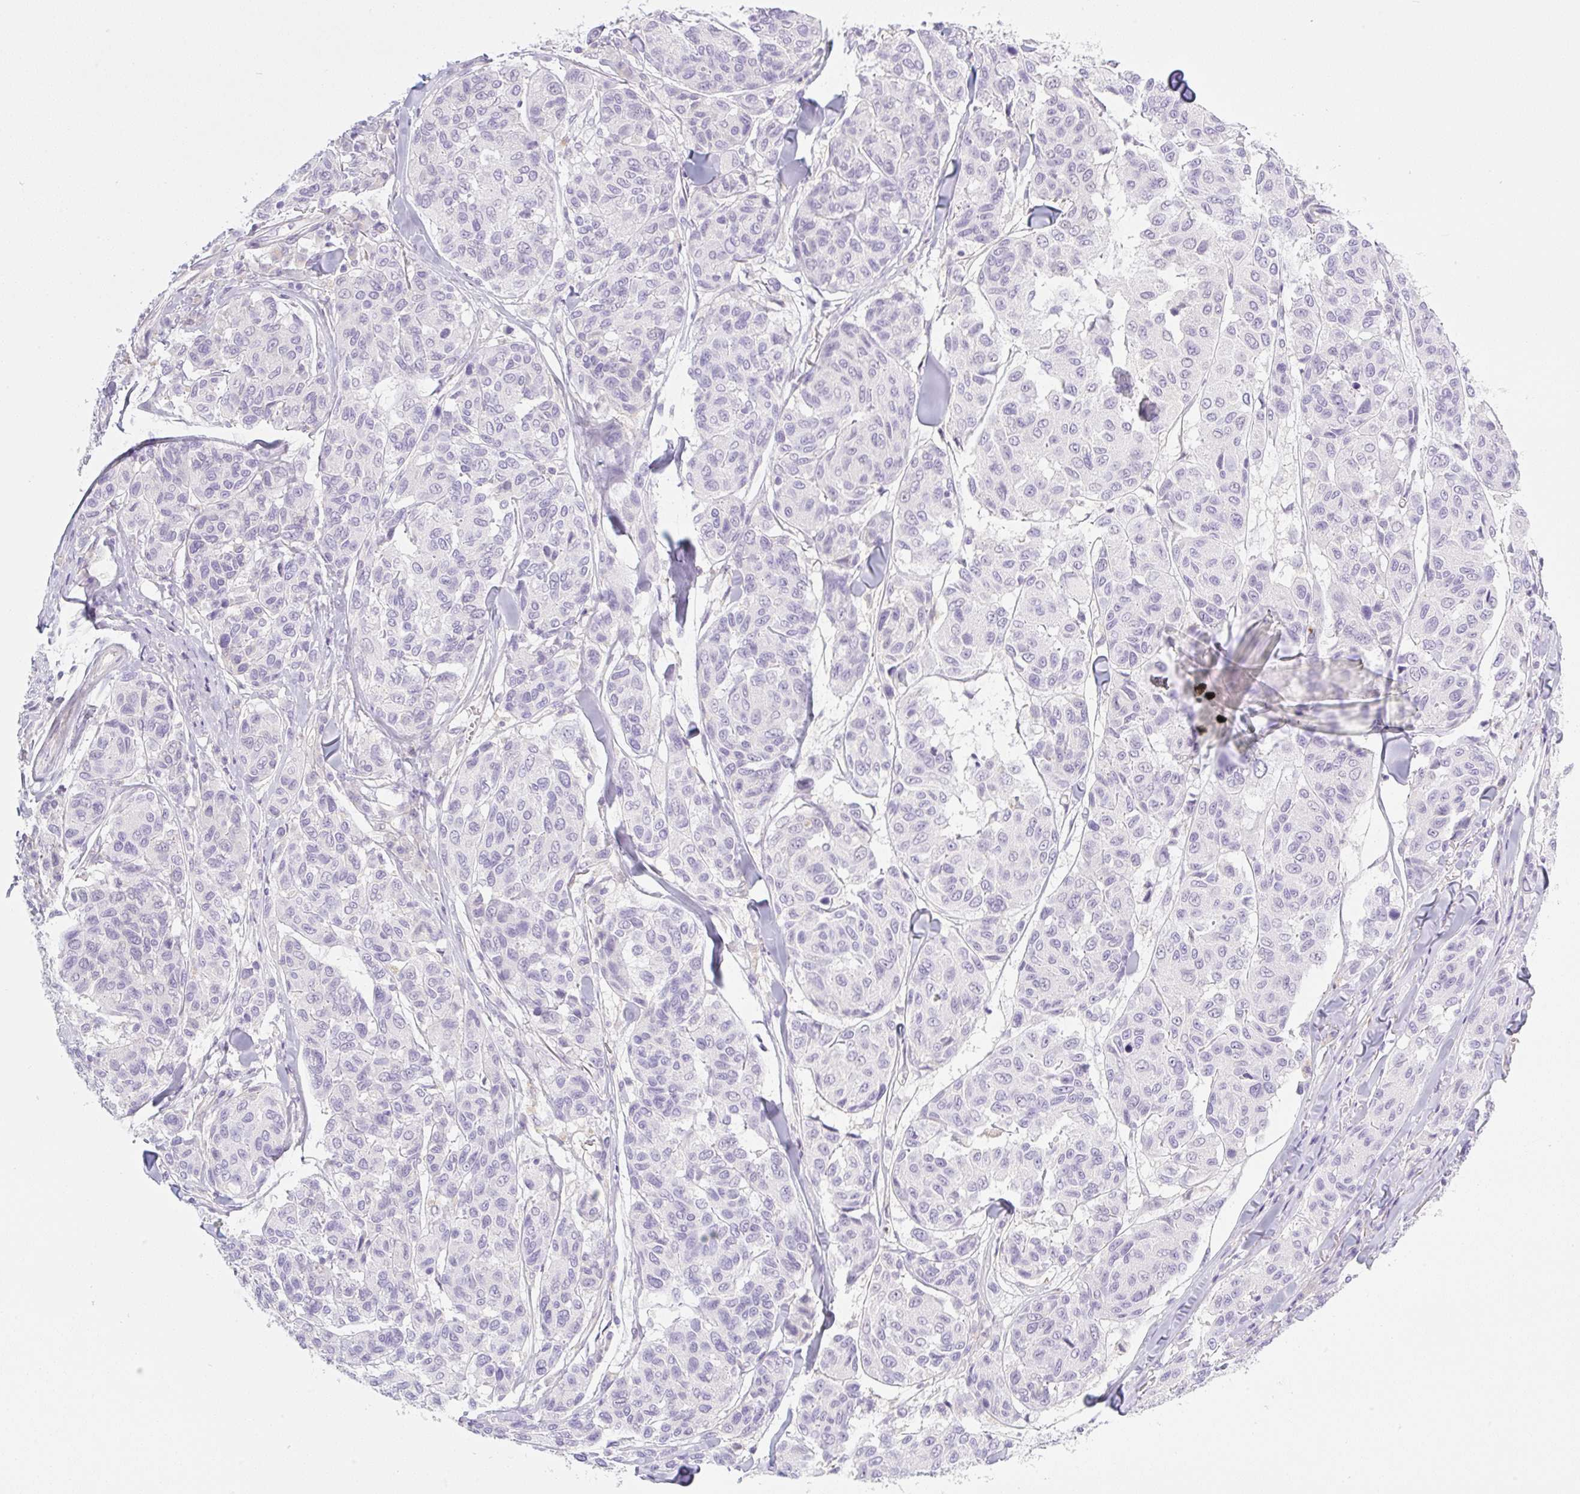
{"staining": {"intensity": "negative", "quantity": "none", "location": "none"}, "tissue": "melanoma", "cell_type": "Tumor cells", "image_type": "cancer", "snomed": [{"axis": "morphology", "description": "Malignant melanoma, NOS"}, {"axis": "topography", "description": "Skin"}], "caption": "Tumor cells are negative for brown protein staining in malignant melanoma. (Stains: DAB (3,3'-diaminobenzidine) immunohistochemistry with hematoxylin counter stain, Microscopy: brightfield microscopy at high magnification).", "gene": "MIA2", "patient": {"sex": "female", "age": 66}}